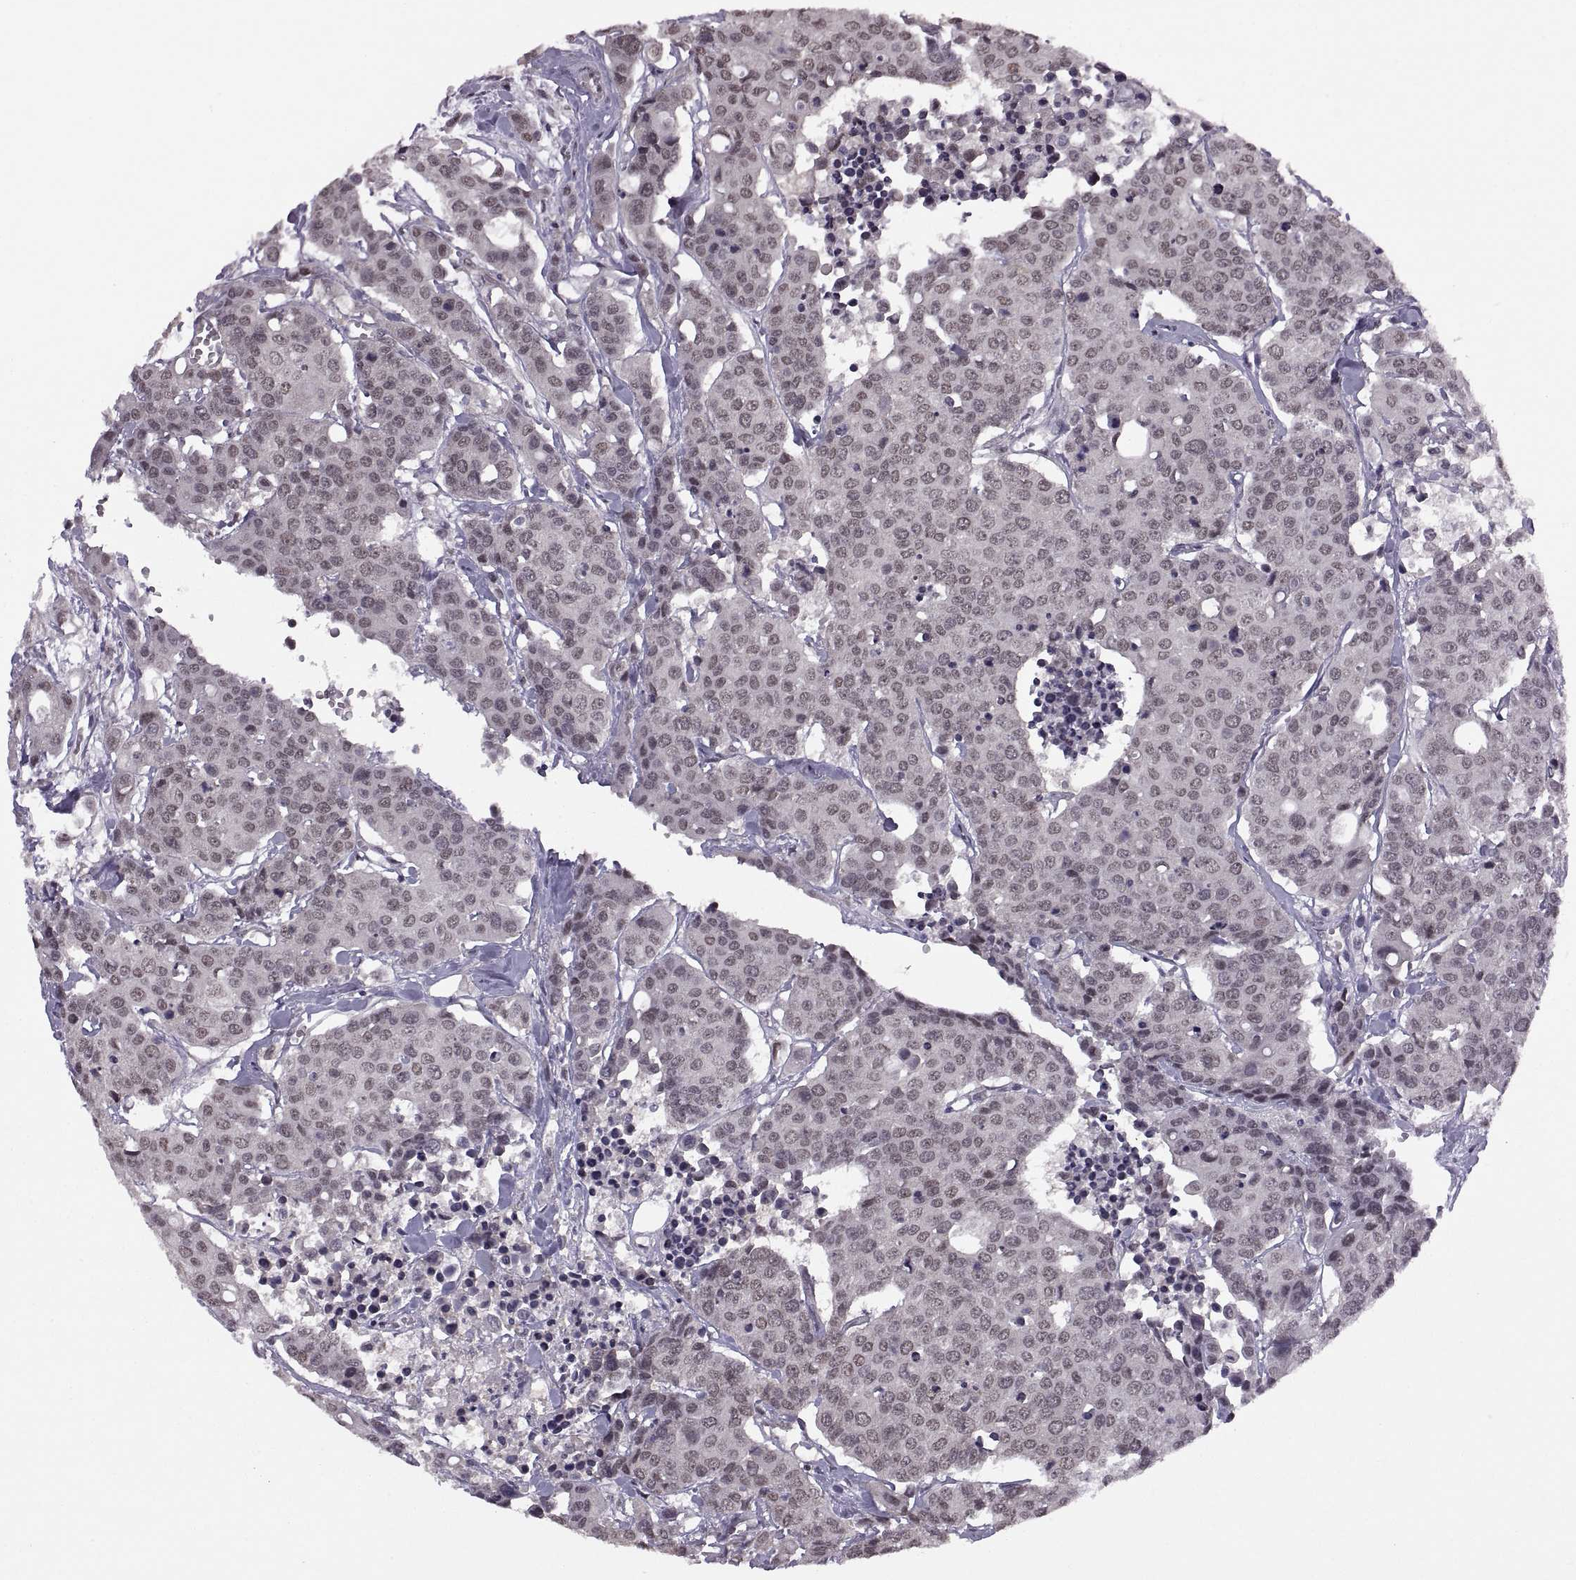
{"staining": {"intensity": "weak", "quantity": "<25%", "location": "nuclear"}, "tissue": "carcinoid", "cell_type": "Tumor cells", "image_type": "cancer", "snomed": [{"axis": "morphology", "description": "Carcinoid, malignant, NOS"}, {"axis": "topography", "description": "Colon"}], "caption": "A histopathology image of carcinoid stained for a protein exhibits no brown staining in tumor cells. Brightfield microscopy of immunohistochemistry (IHC) stained with DAB (3,3'-diaminobenzidine) (brown) and hematoxylin (blue), captured at high magnification.", "gene": "INTS3", "patient": {"sex": "male", "age": 81}}